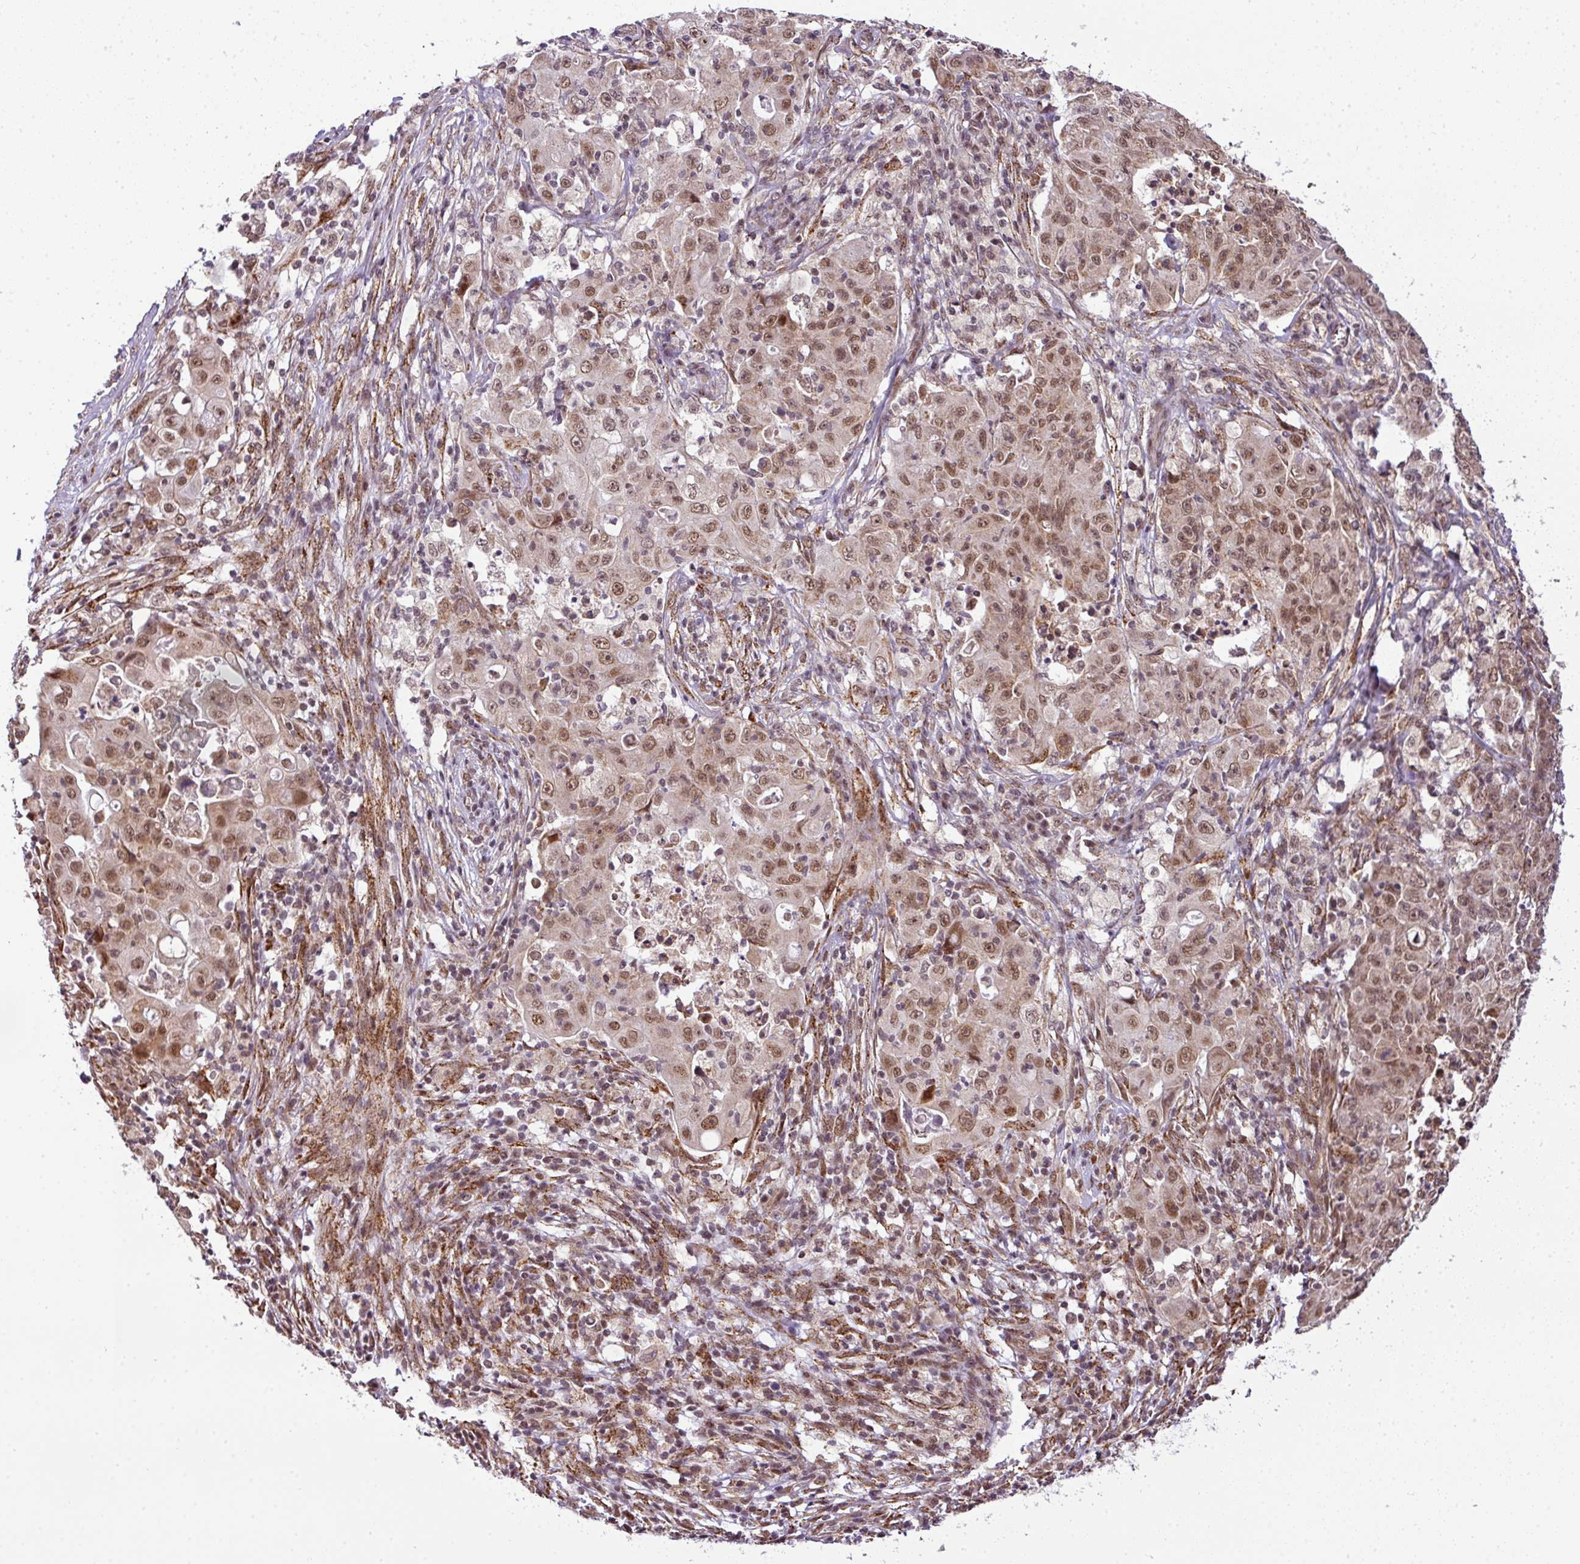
{"staining": {"intensity": "moderate", "quantity": ">75%", "location": "nuclear"}, "tissue": "ovarian cancer", "cell_type": "Tumor cells", "image_type": "cancer", "snomed": [{"axis": "morphology", "description": "Carcinoma, endometroid"}, {"axis": "topography", "description": "Ovary"}], "caption": "Protein expression analysis of ovarian endometroid carcinoma reveals moderate nuclear expression in approximately >75% of tumor cells.", "gene": "C1orf226", "patient": {"sex": "female", "age": 42}}